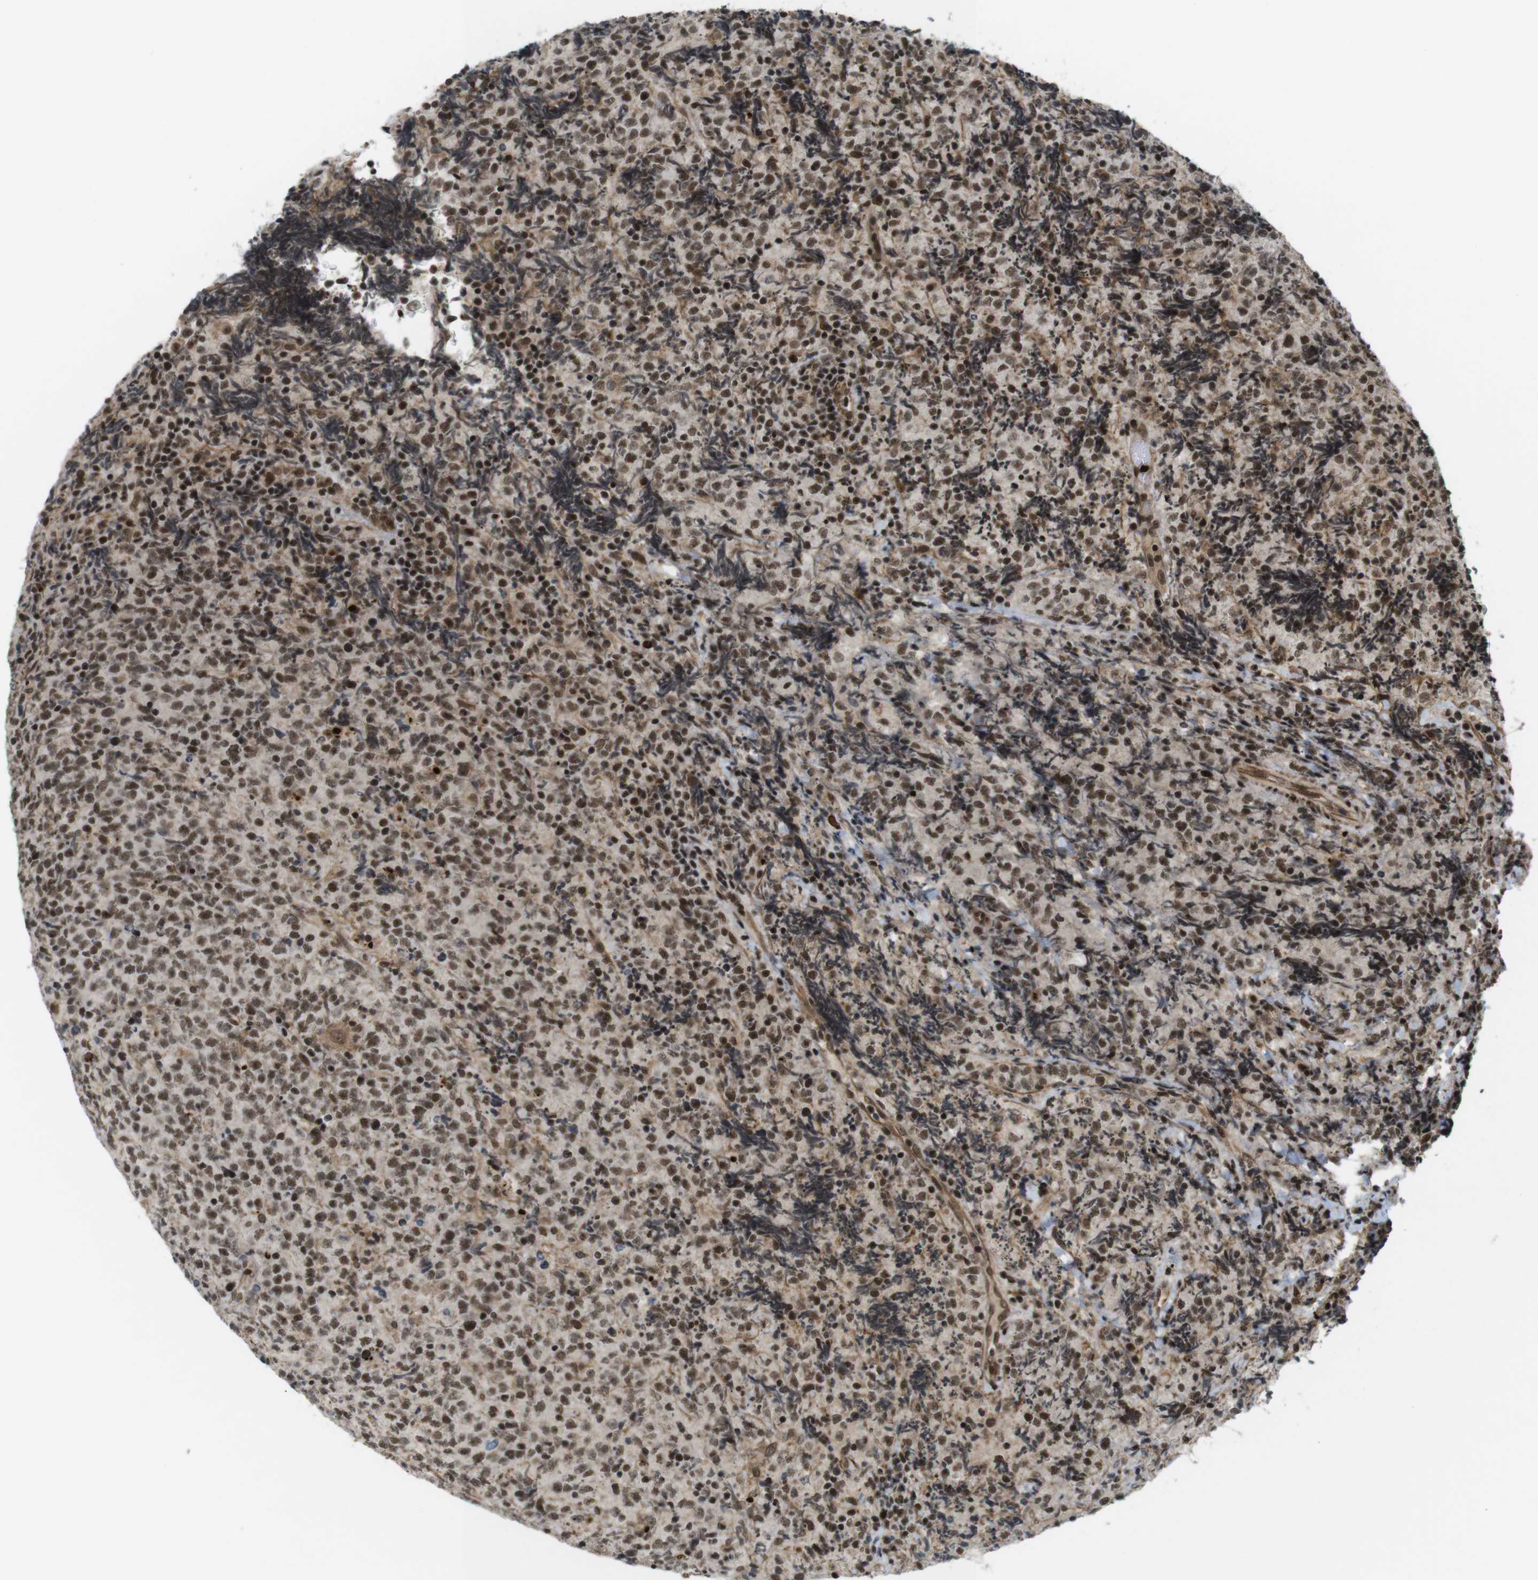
{"staining": {"intensity": "moderate", "quantity": ">75%", "location": "nuclear"}, "tissue": "lymphoma", "cell_type": "Tumor cells", "image_type": "cancer", "snomed": [{"axis": "morphology", "description": "Malignant lymphoma, non-Hodgkin's type, High grade"}, {"axis": "topography", "description": "Tonsil"}], "caption": "Brown immunohistochemical staining in human high-grade malignant lymphoma, non-Hodgkin's type exhibits moderate nuclear staining in about >75% of tumor cells.", "gene": "SP2", "patient": {"sex": "female", "age": 36}}